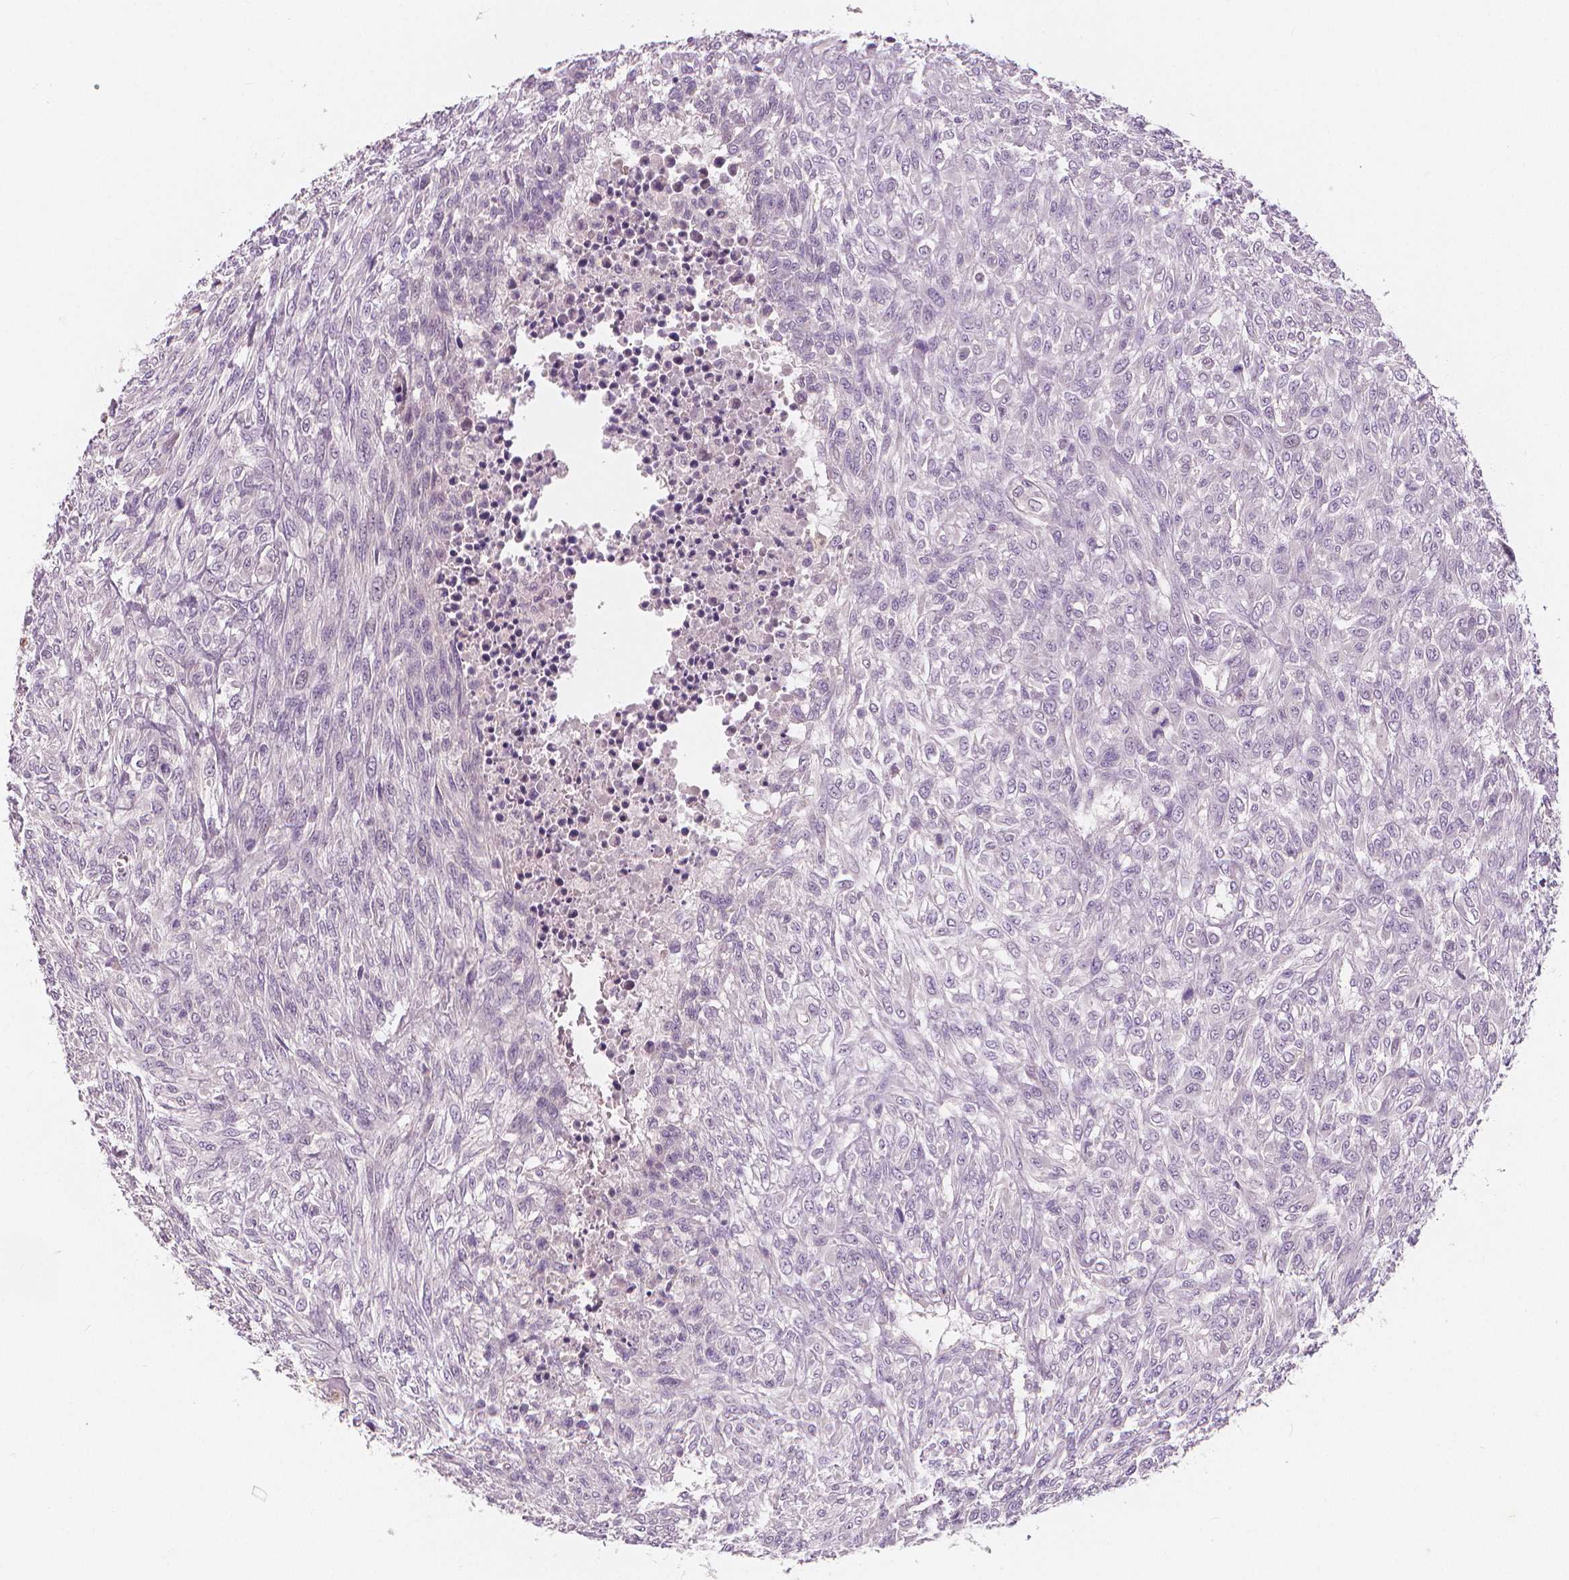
{"staining": {"intensity": "negative", "quantity": "none", "location": "none"}, "tissue": "renal cancer", "cell_type": "Tumor cells", "image_type": "cancer", "snomed": [{"axis": "morphology", "description": "Adenocarcinoma, NOS"}, {"axis": "topography", "description": "Kidney"}], "caption": "This is a histopathology image of IHC staining of renal cancer (adenocarcinoma), which shows no positivity in tumor cells.", "gene": "RNASE7", "patient": {"sex": "male", "age": 58}}